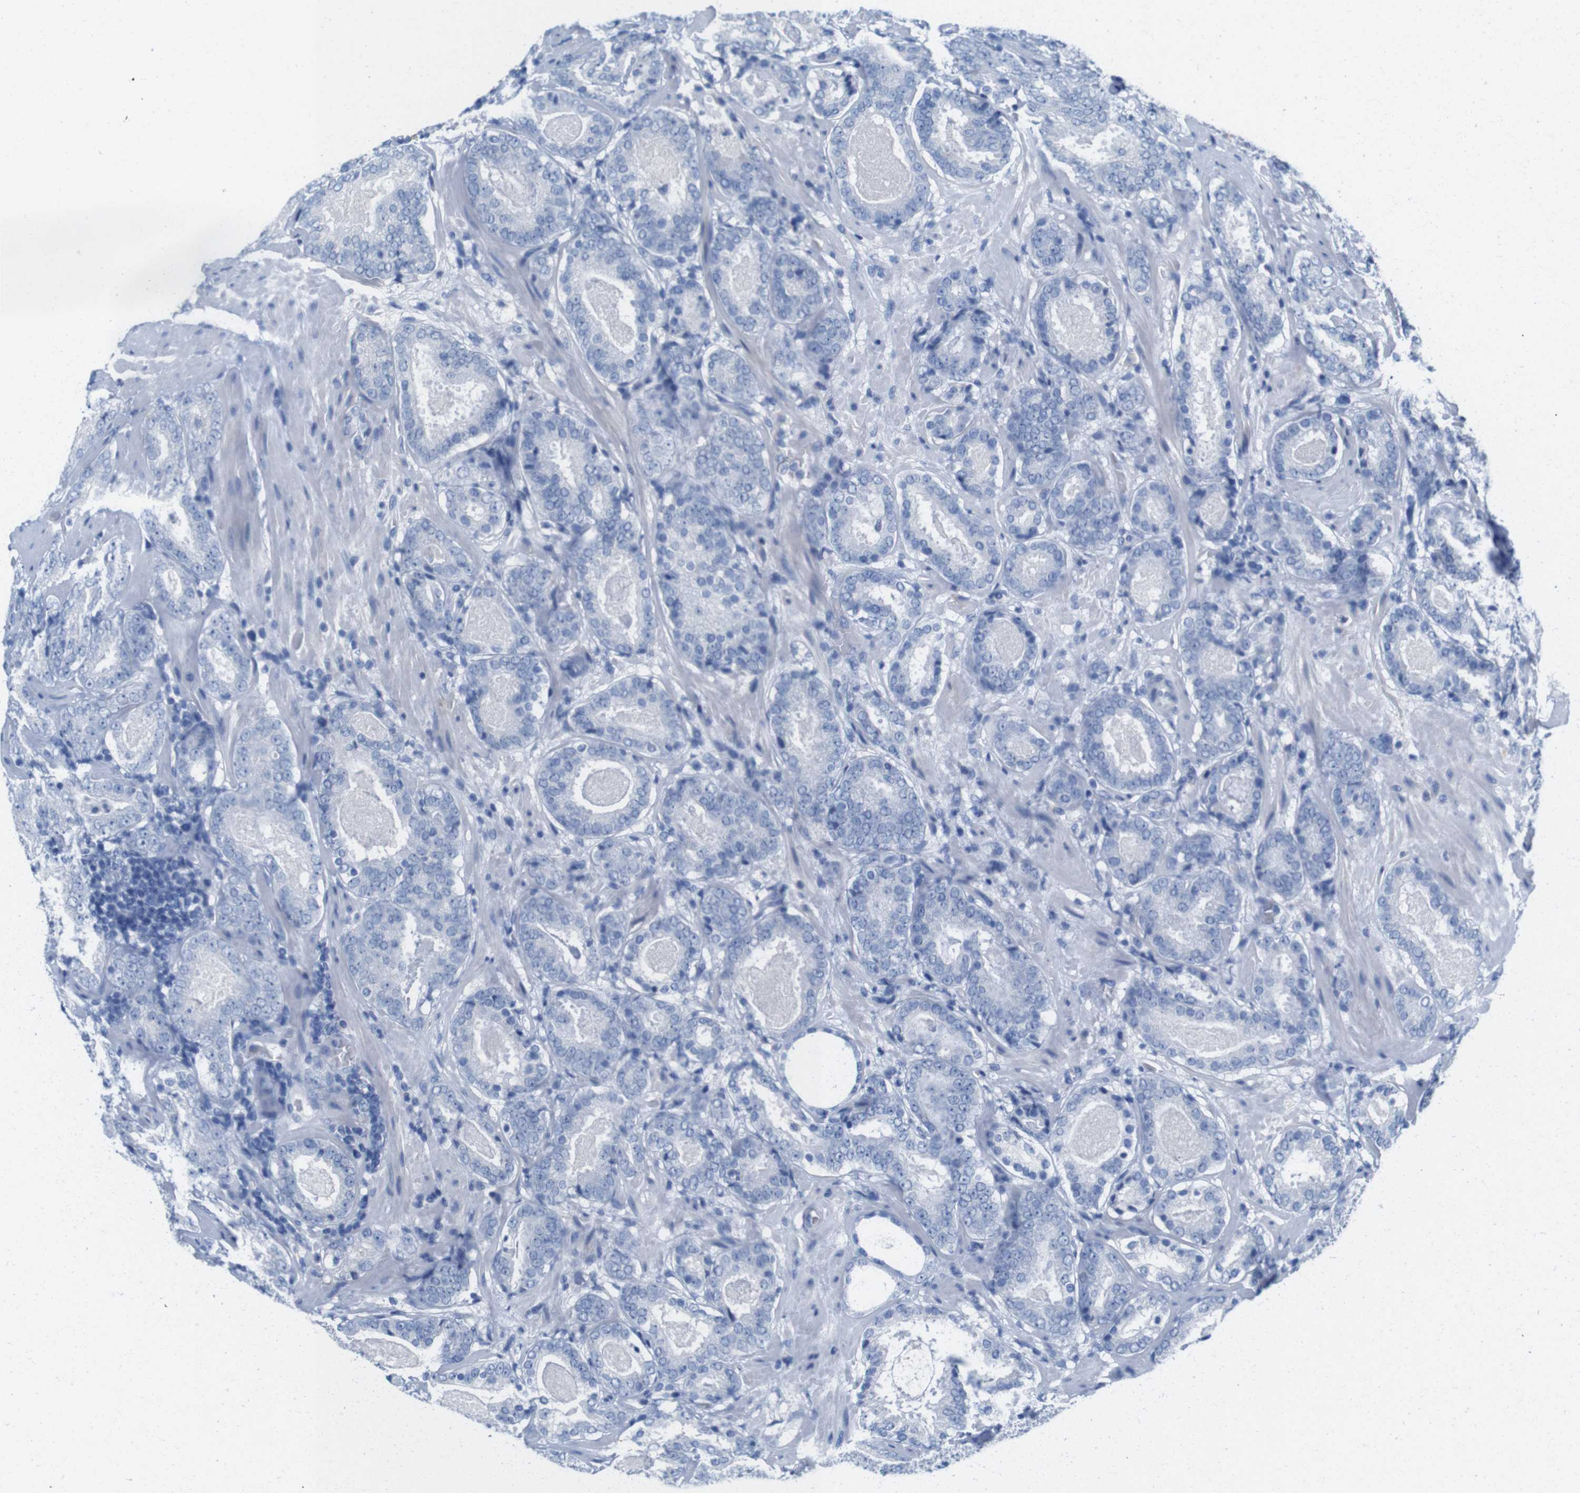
{"staining": {"intensity": "negative", "quantity": "none", "location": "none"}, "tissue": "prostate cancer", "cell_type": "Tumor cells", "image_type": "cancer", "snomed": [{"axis": "morphology", "description": "Adenocarcinoma, Low grade"}, {"axis": "topography", "description": "Prostate"}], "caption": "The histopathology image shows no significant positivity in tumor cells of low-grade adenocarcinoma (prostate).", "gene": "IGSF8", "patient": {"sex": "male", "age": 69}}